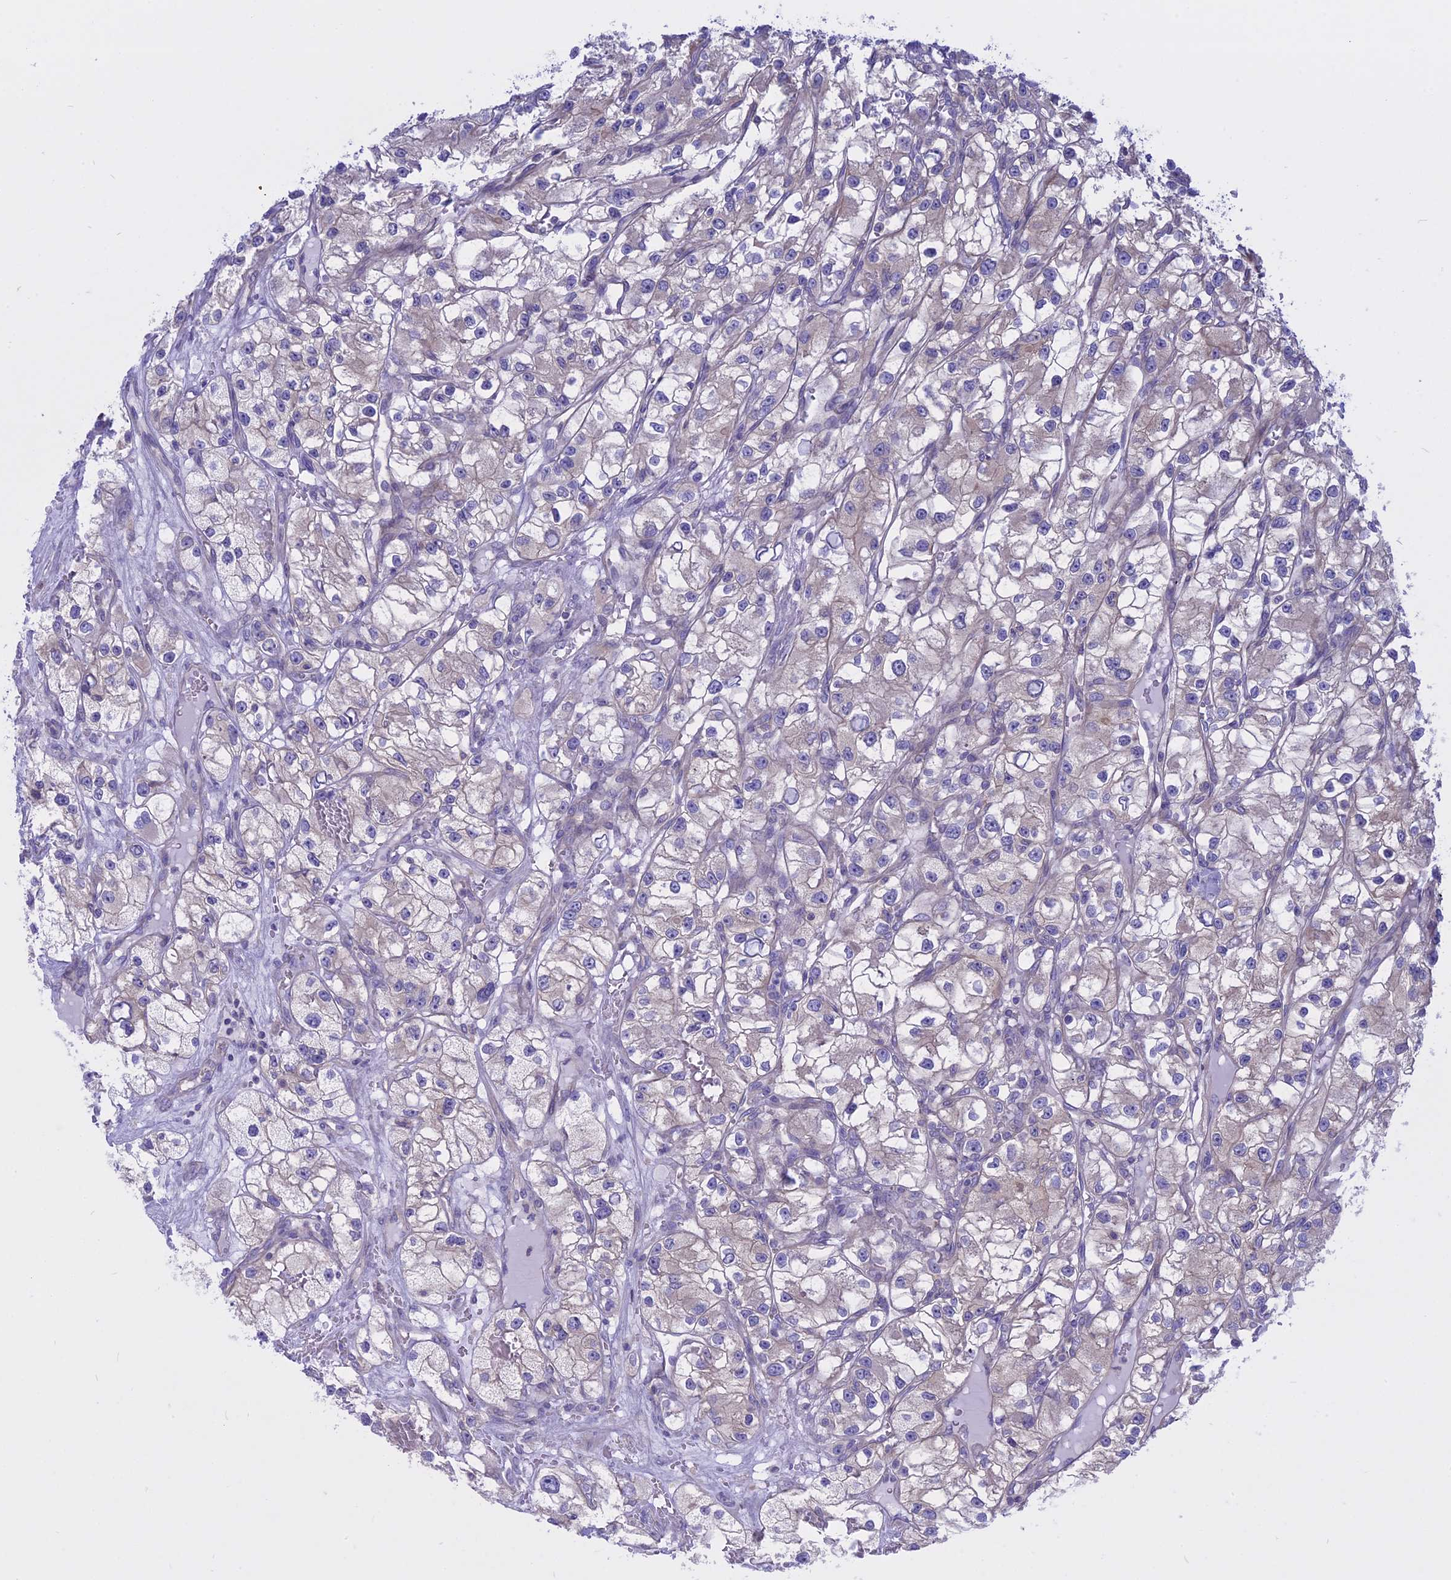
{"staining": {"intensity": "negative", "quantity": "none", "location": "none"}, "tissue": "renal cancer", "cell_type": "Tumor cells", "image_type": "cancer", "snomed": [{"axis": "morphology", "description": "Adenocarcinoma, NOS"}, {"axis": "topography", "description": "Kidney"}], "caption": "Immunohistochemical staining of adenocarcinoma (renal) shows no significant staining in tumor cells.", "gene": "AHCYL1", "patient": {"sex": "female", "age": 57}}